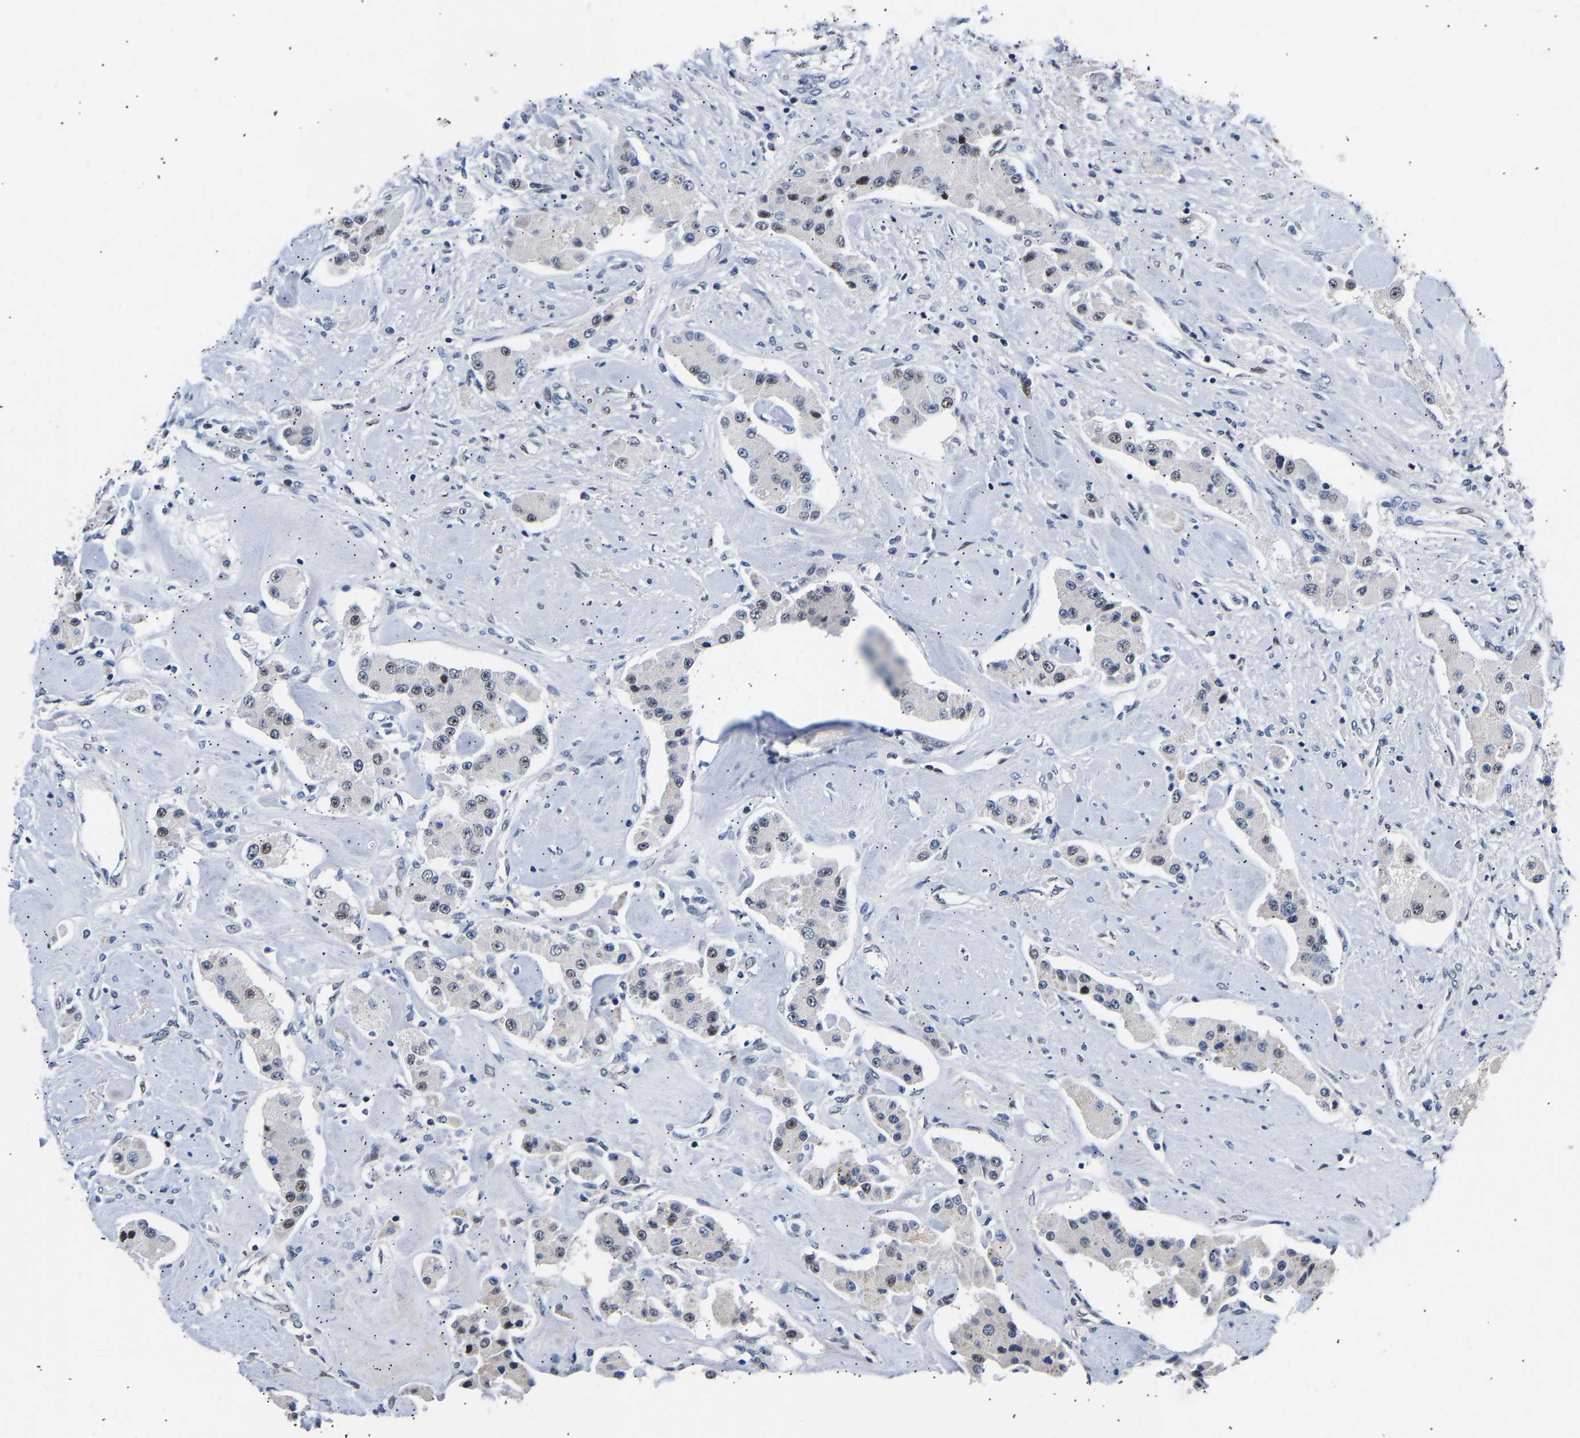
{"staining": {"intensity": "moderate", "quantity": "<25%", "location": "nuclear"}, "tissue": "carcinoid", "cell_type": "Tumor cells", "image_type": "cancer", "snomed": [{"axis": "morphology", "description": "Carcinoid, malignant, NOS"}, {"axis": "topography", "description": "Pancreas"}], "caption": "A photomicrograph of carcinoid stained for a protein exhibits moderate nuclear brown staining in tumor cells.", "gene": "PTRHD1", "patient": {"sex": "male", "age": 41}}